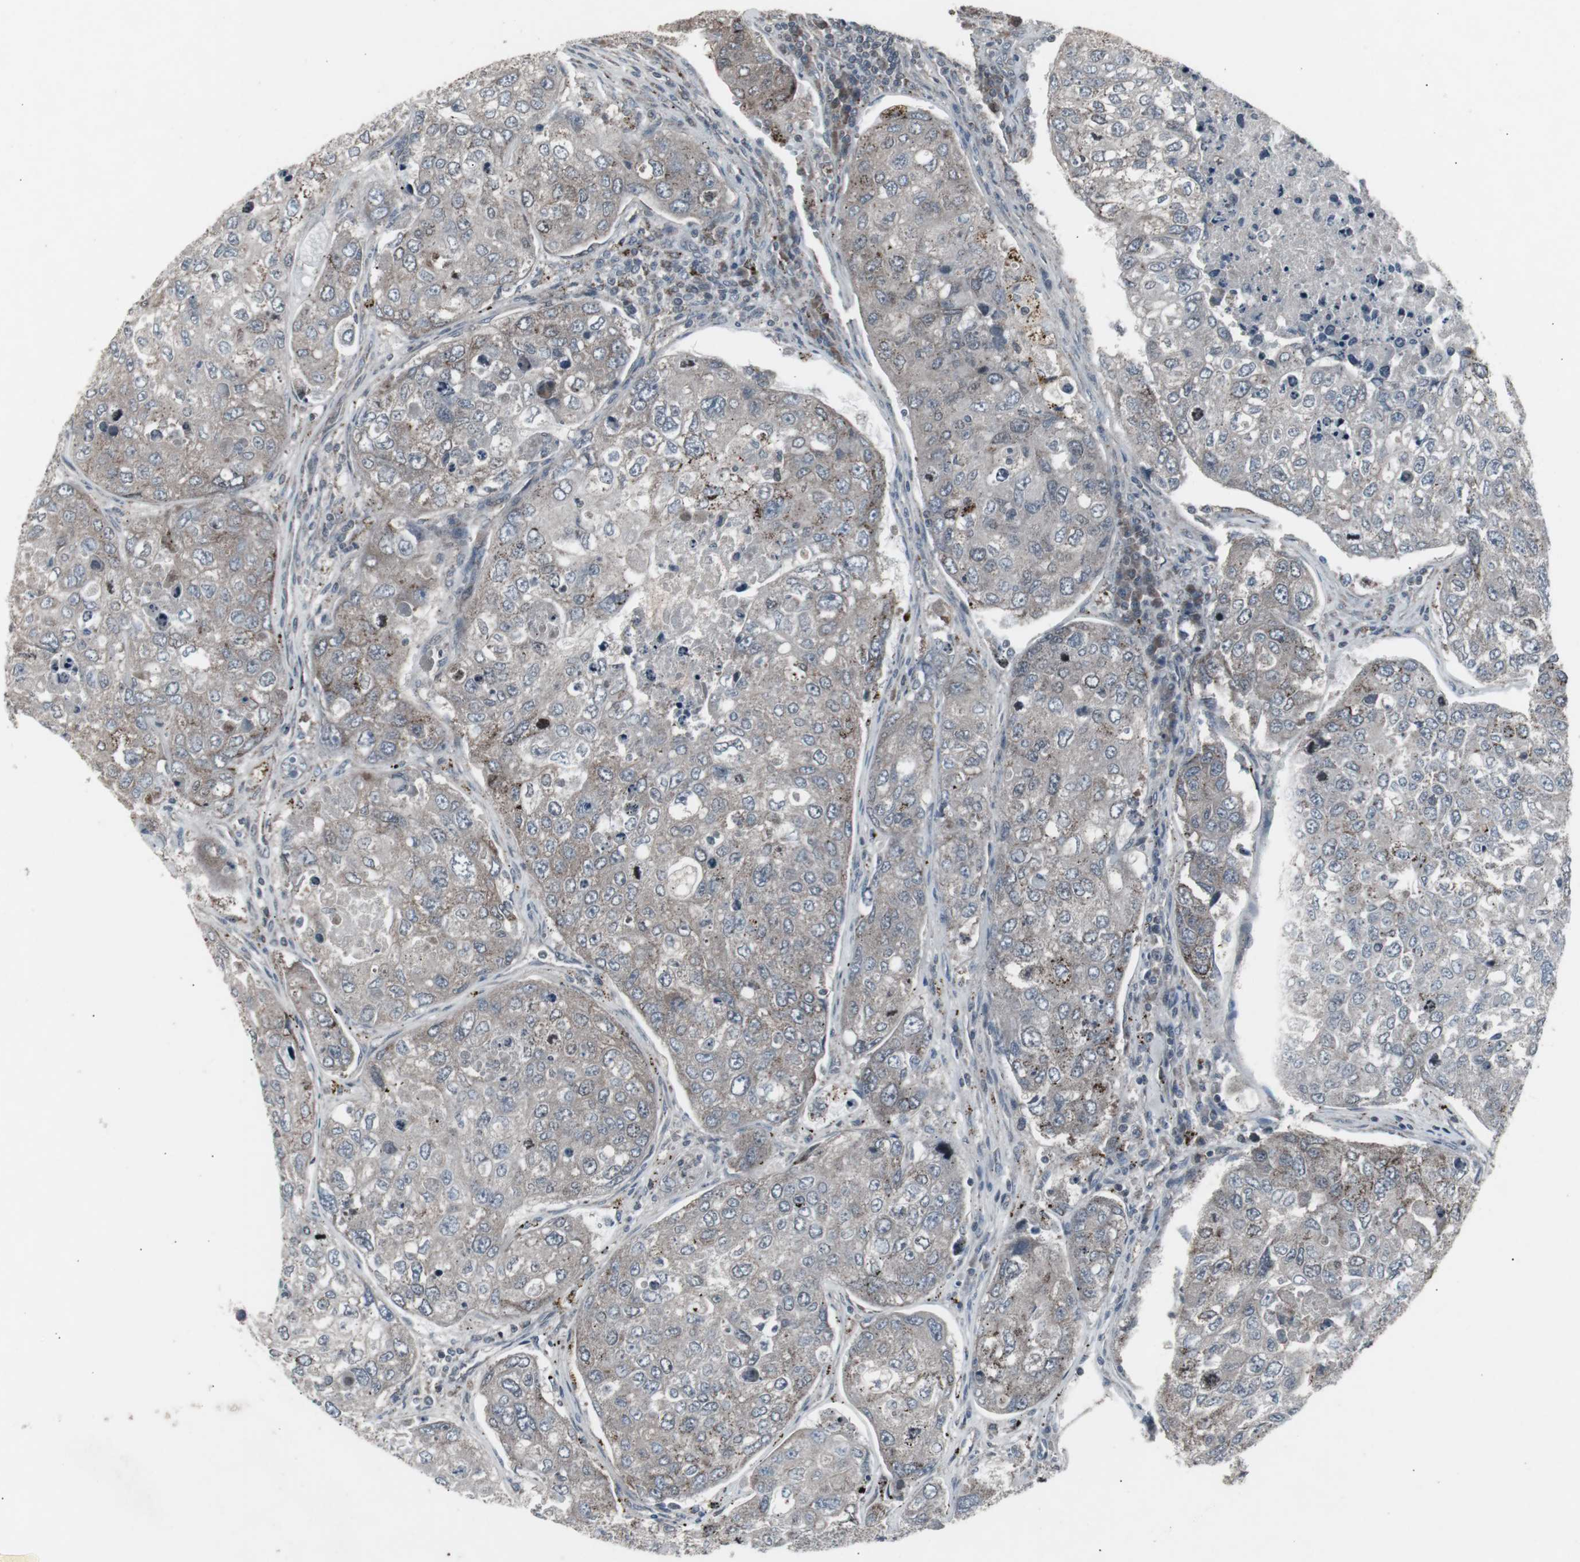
{"staining": {"intensity": "moderate", "quantity": "25%-75%", "location": "cytoplasmic/membranous"}, "tissue": "urothelial cancer", "cell_type": "Tumor cells", "image_type": "cancer", "snomed": [{"axis": "morphology", "description": "Urothelial carcinoma, High grade"}, {"axis": "topography", "description": "Lymph node"}, {"axis": "topography", "description": "Urinary bladder"}], "caption": "Moderate cytoplasmic/membranous protein expression is identified in about 25%-75% of tumor cells in urothelial cancer.", "gene": "SSTR2", "patient": {"sex": "male", "age": 51}}